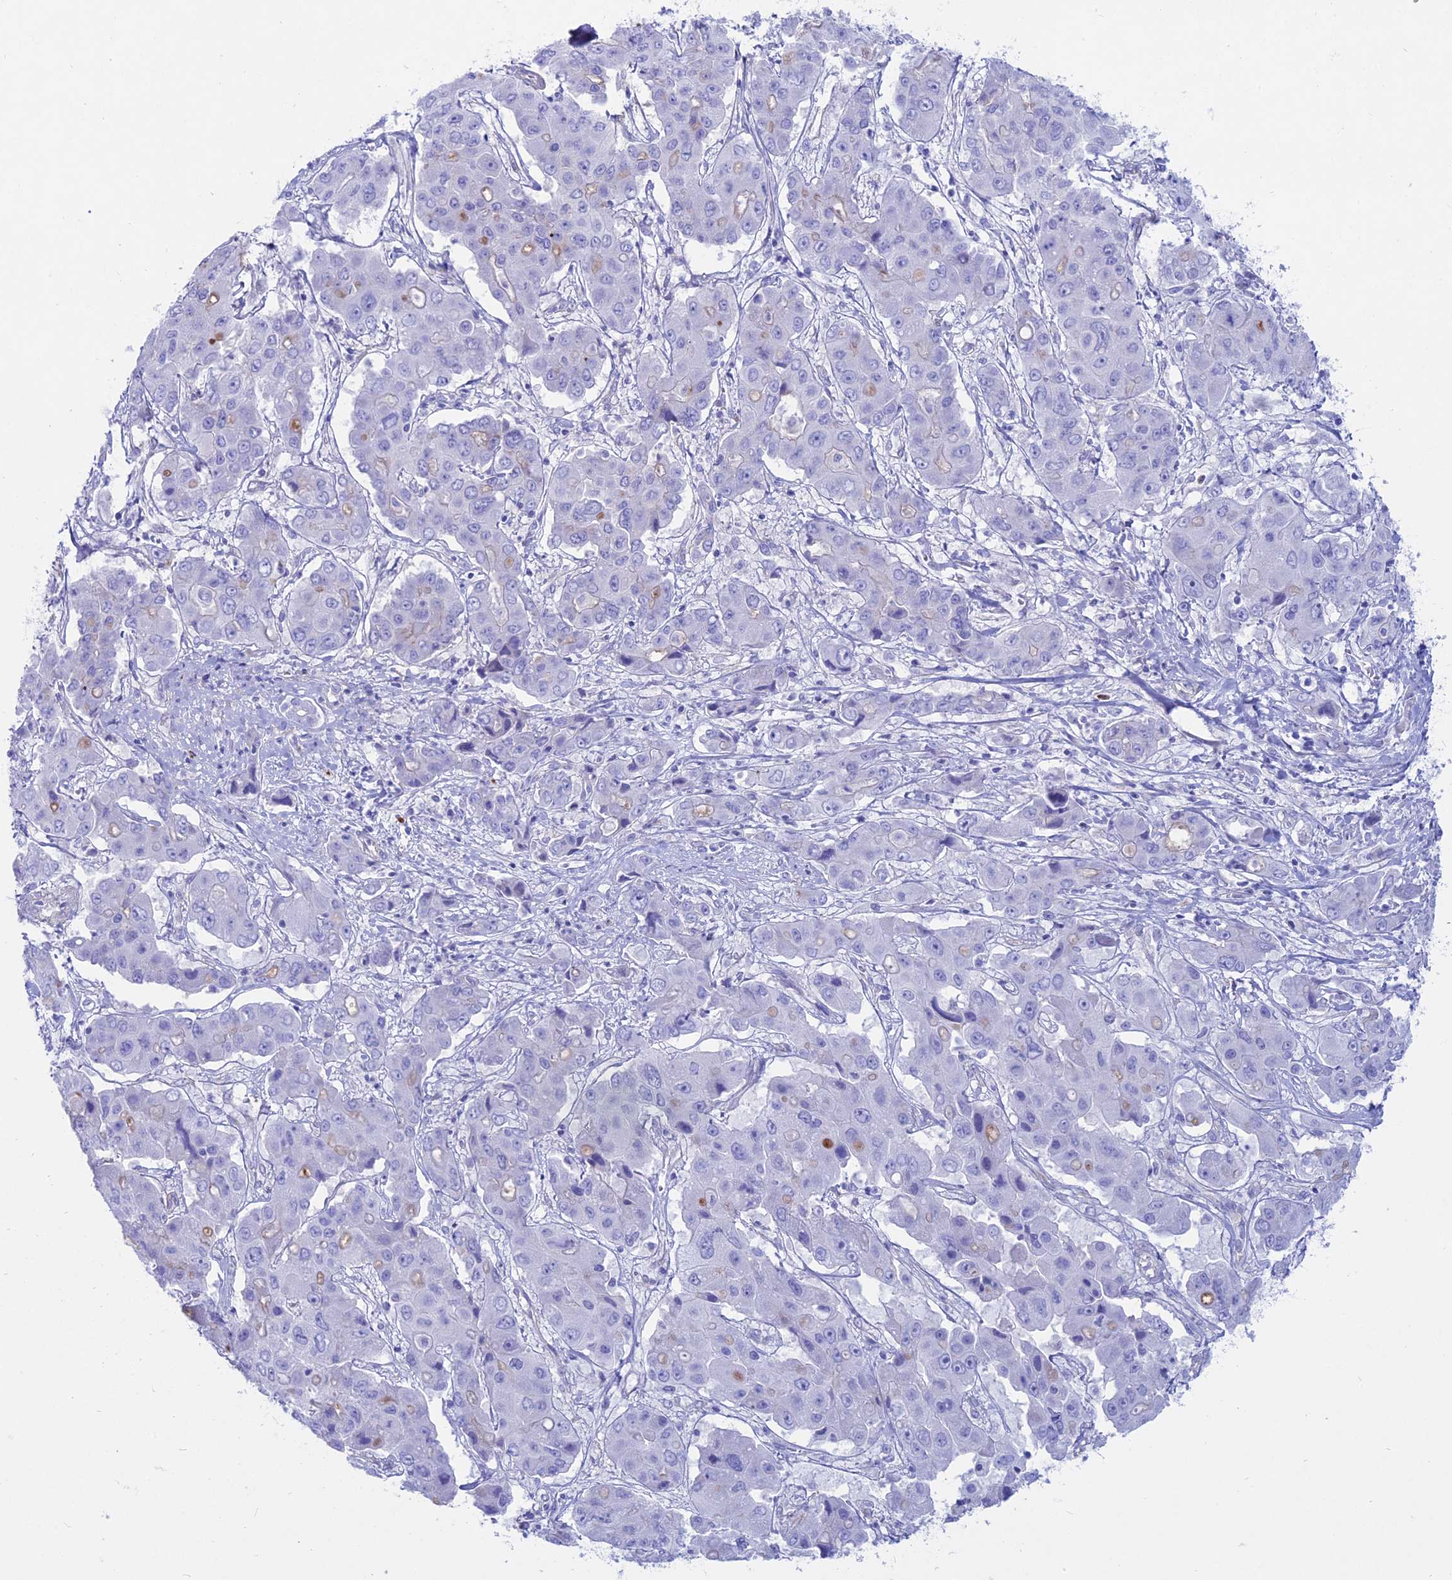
{"staining": {"intensity": "negative", "quantity": "none", "location": "none"}, "tissue": "liver cancer", "cell_type": "Tumor cells", "image_type": "cancer", "snomed": [{"axis": "morphology", "description": "Cholangiocarcinoma"}, {"axis": "topography", "description": "Liver"}], "caption": "Micrograph shows no protein staining in tumor cells of liver cancer (cholangiocarcinoma) tissue. (Stains: DAB (3,3'-diaminobenzidine) immunohistochemistry (IHC) with hematoxylin counter stain, Microscopy: brightfield microscopy at high magnification).", "gene": "OR2AE1", "patient": {"sex": "male", "age": 67}}